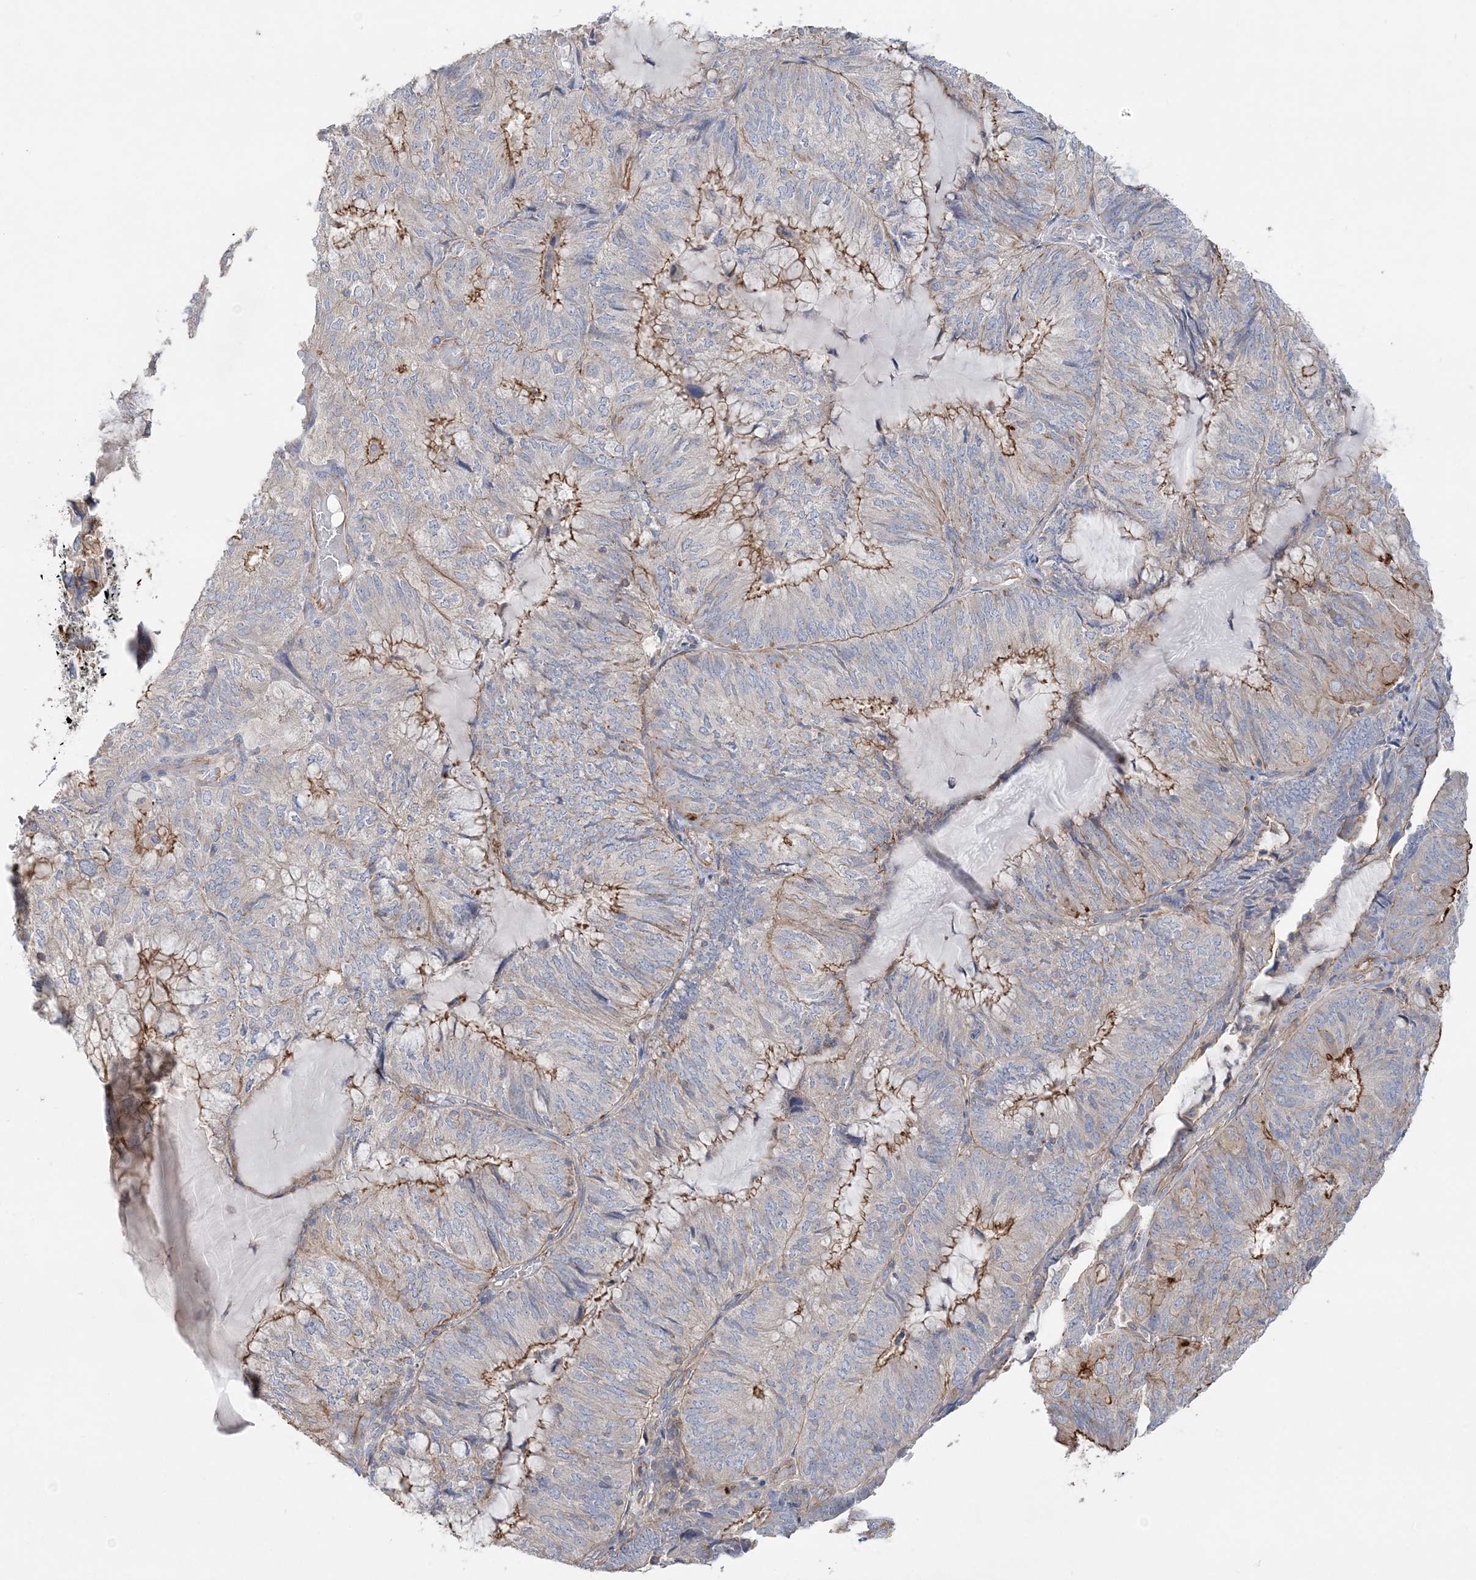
{"staining": {"intensity": "moderate", "quantity": "25%-75%", "location": "cytoplasmic/membranous"}, "tissue": "endometrial cancer", "cell_type": "Tumor cells", "image_type": "cancer", "snomed": [{"axis": "morphology", "description": "Adenocarcinoma, NOS"}, {"axis": "topography", "description": "Endometrium"}], "caption": "Endometrial adenocarcinoma stained with a brown dye exhibits moderate cytoplasmic/membranous positive positivity in approximately 25%-75% of tumor cells.", "gene": "PIGC", "patient": {"sex": "female", "age": 81}}